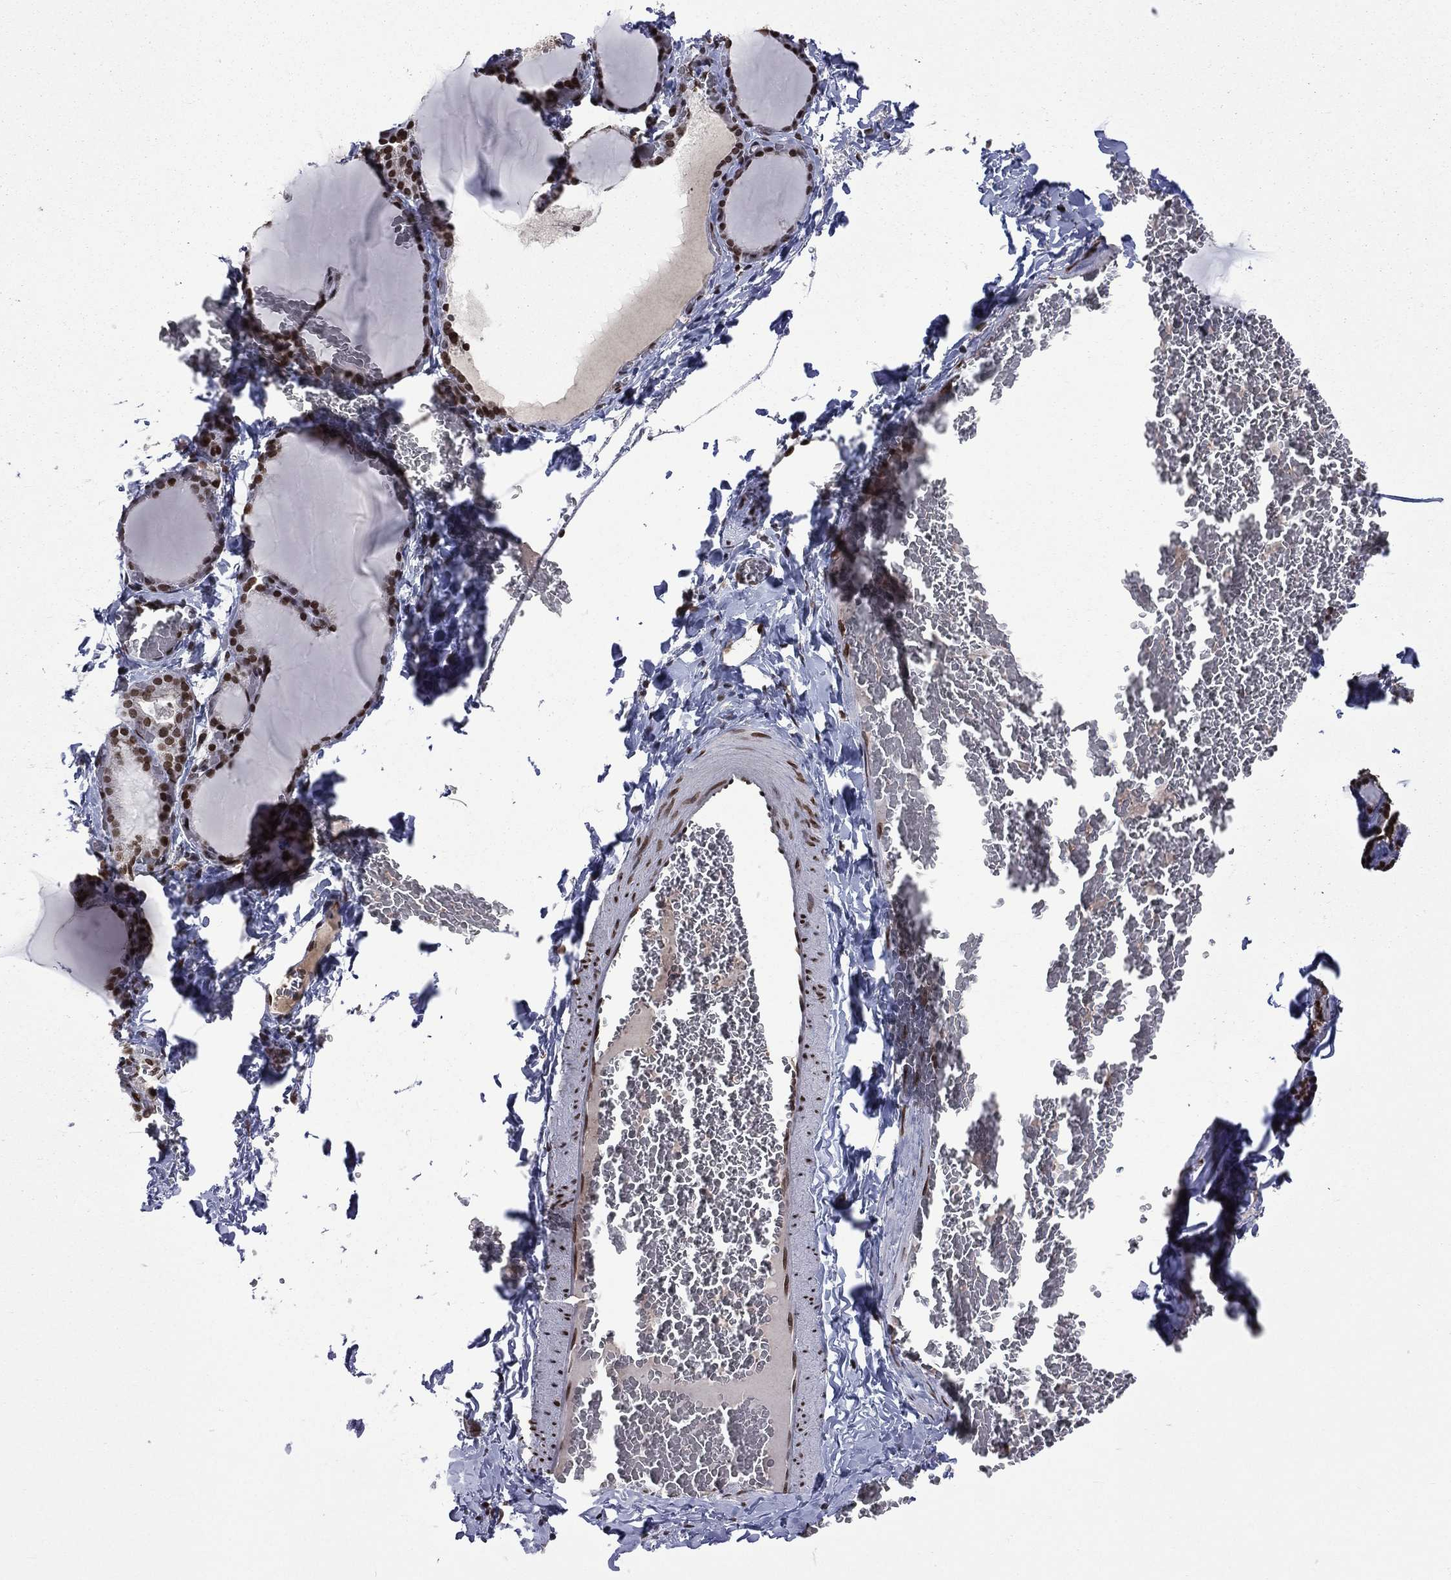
{"staining": {"intensity": "strong", "quantity": ">75%", "location": "nuclear"}, "tissue": "thyroid gland", "cell_type": "Glandular cells", "image_type": "normal", "snomed": [{"axis": "morphology", "description": "Normal tissue, NOS"}, {"axis": "morphology", "description": "Hyperplasia, NOS"}, {"axis": "topography", "description": "Thyroid gland"}], "caption": "This micrograph displays IHC staining of normal human thyroid gland, with high strong nuclear positivity in about >75% of glandular cells.", "gene": "C5orf24", "patient": {"sex": "female", "age": 27}}